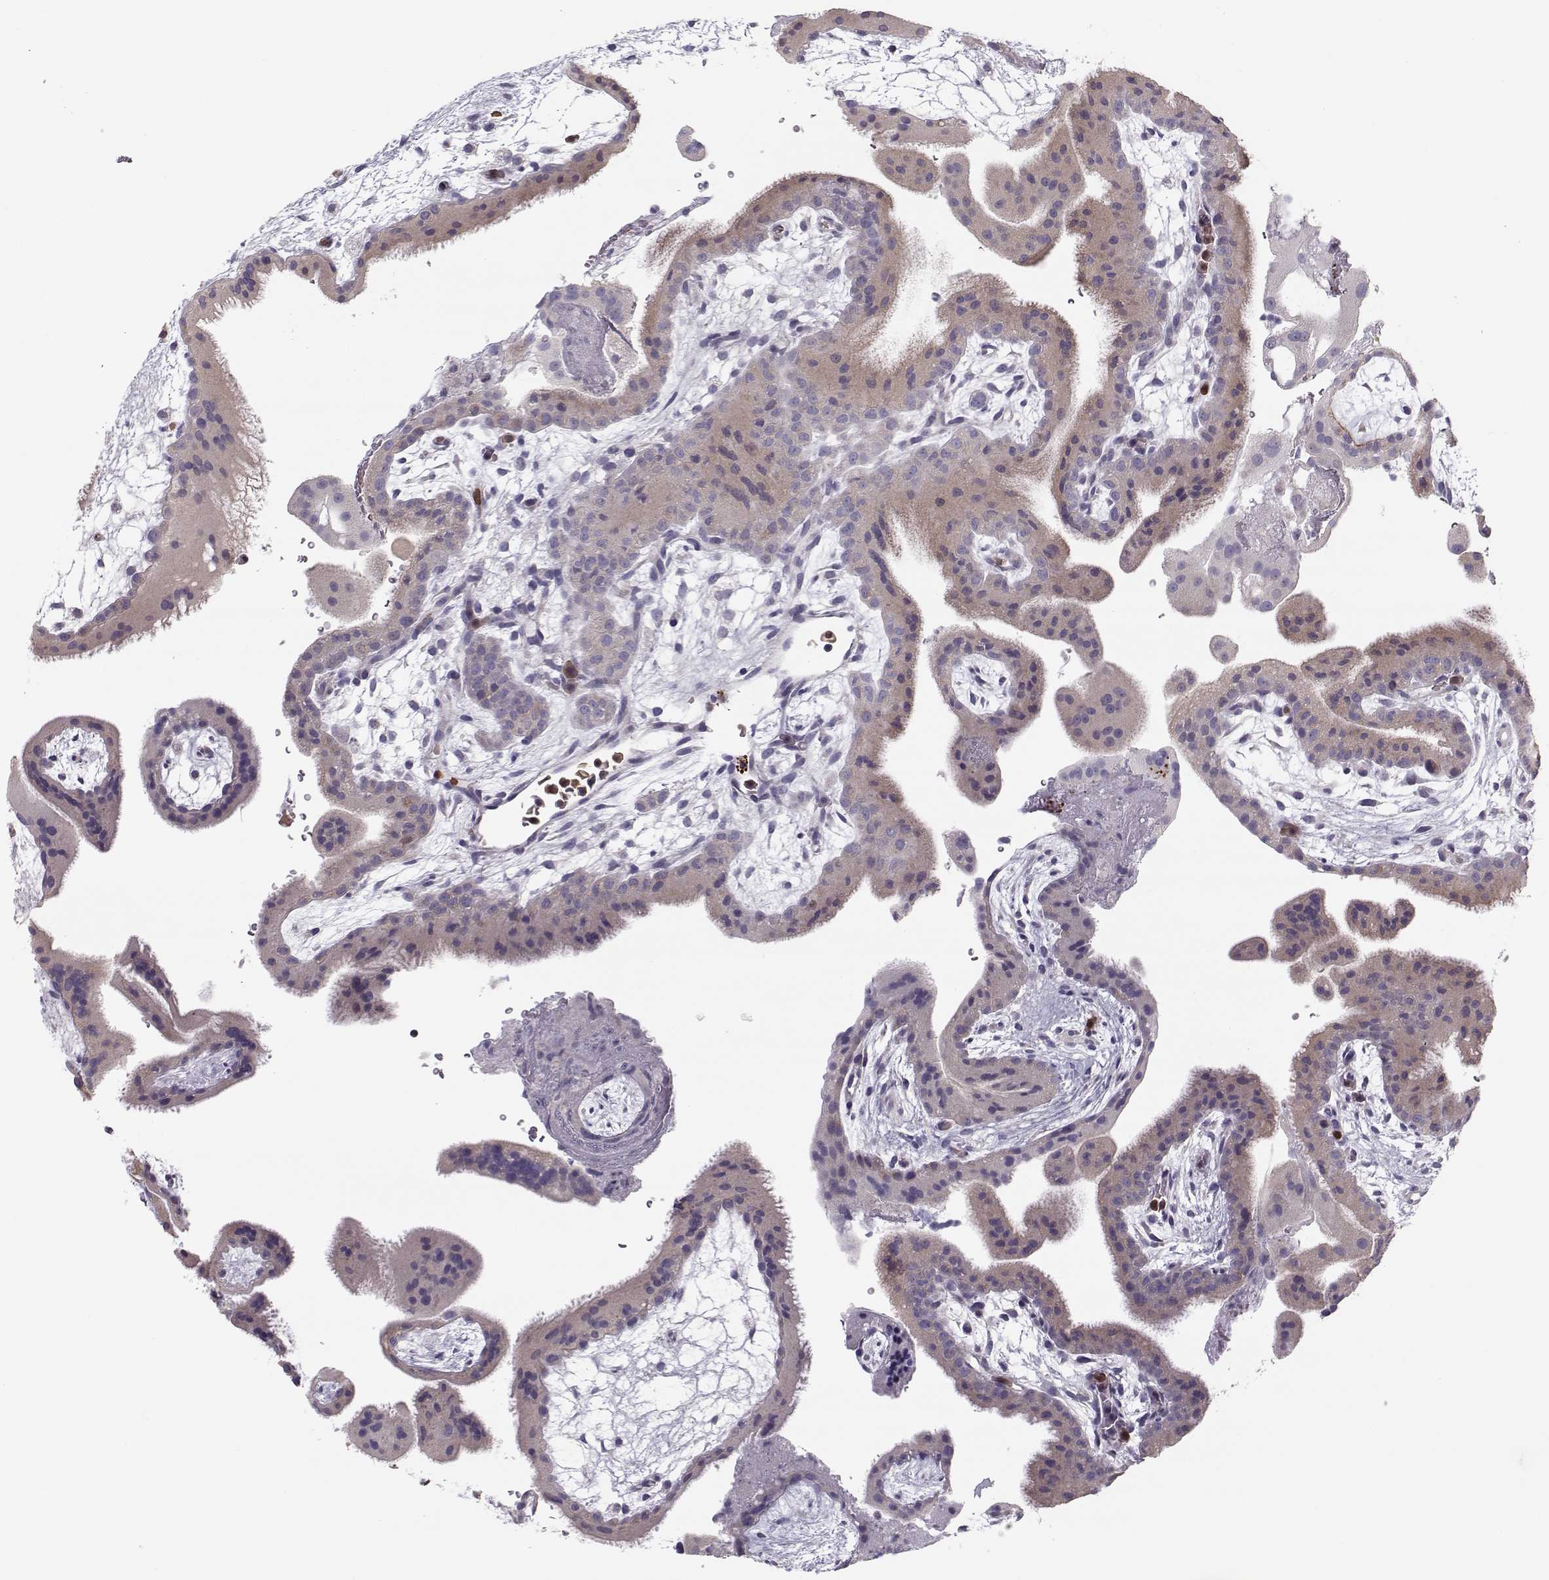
{"staining": {"intensity": "negative", "quantity": "none", "location": "none"}, "tissue": "placenta", "cell_type": "Decidual cells", "image_type": "normal", "snomed": [{"axis": "morphology", "description": "Normal tissue, NOS"}, {"axis": "topography", "description": "Placenta"}], "caption": "Immunohistochemical staining of benign placenta reveals no significant positivity in decidual cells. (DAB (3,3'-diaminobenzidine) immunohistochemistry with hematoxylin counter stain).", "gene": "KLF17", "patient": {"sex": "female", "age": 19}}